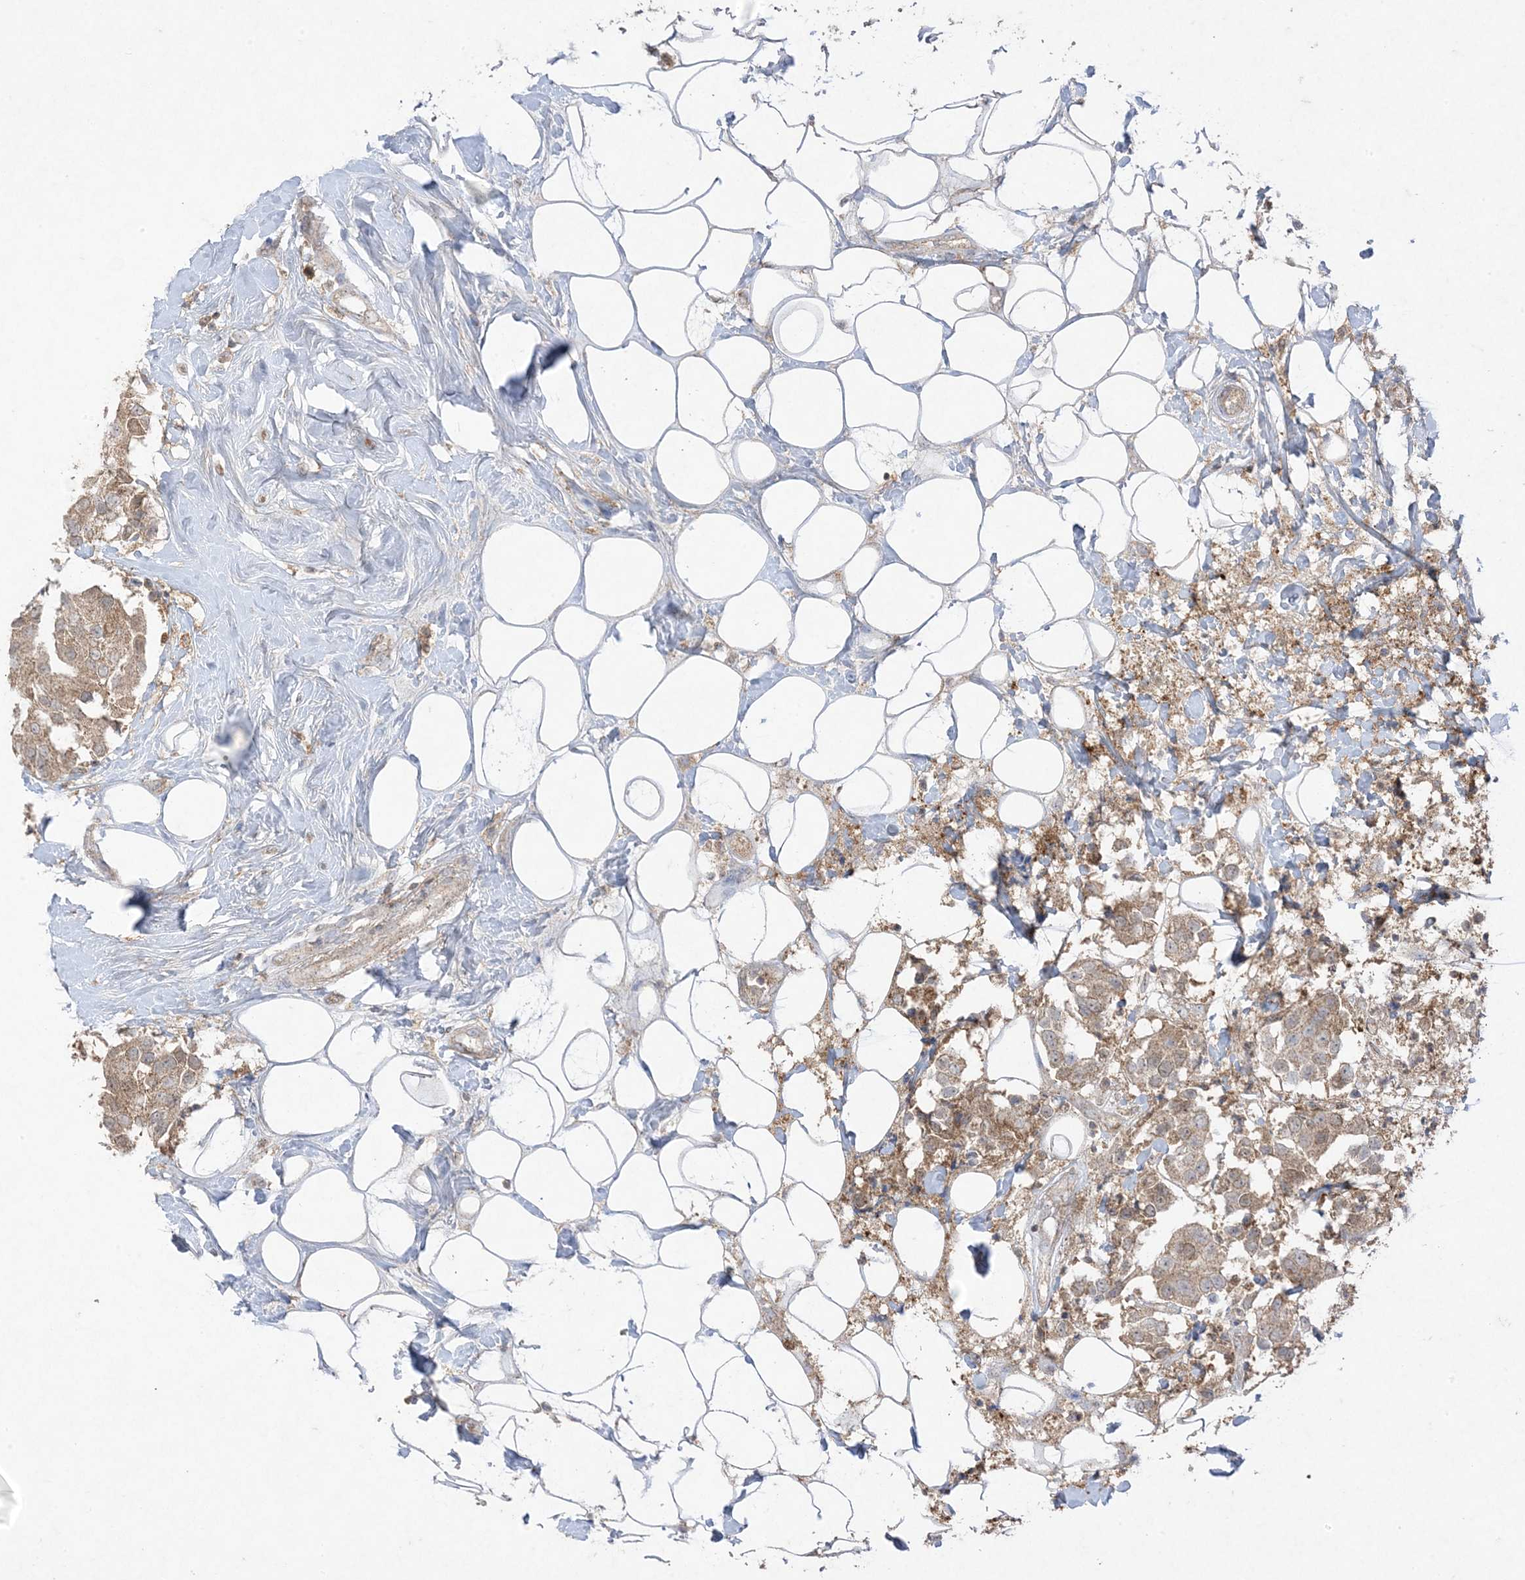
{"staining": {"intensity": "moderate", "quantity": ">75%", "location": "cytoplasmic/membranous"}, "tissue": "breast cancer", "cell_type": "Tumor cells", "image_type": "cancer", "snomed": [{"axis": "morphology", "description": "Normal tissue, NOS"}, {"axis": "morphology", "description": "Duct carcinoma"}, {"axis": "topography", "description": "Breast"}], "caption": "High-magnification brightfield microscopy of breast cancer stained with DAB (3,3'-diaminobenzidine) (brown) and counterstained with hematoxylin (blue). tumor cells exhibit moderate cytoplasmic/membranous staining is identified in about>75% of cells.", "gene": "UBE2C", "patient": {"sex": "female", "age": 39}}